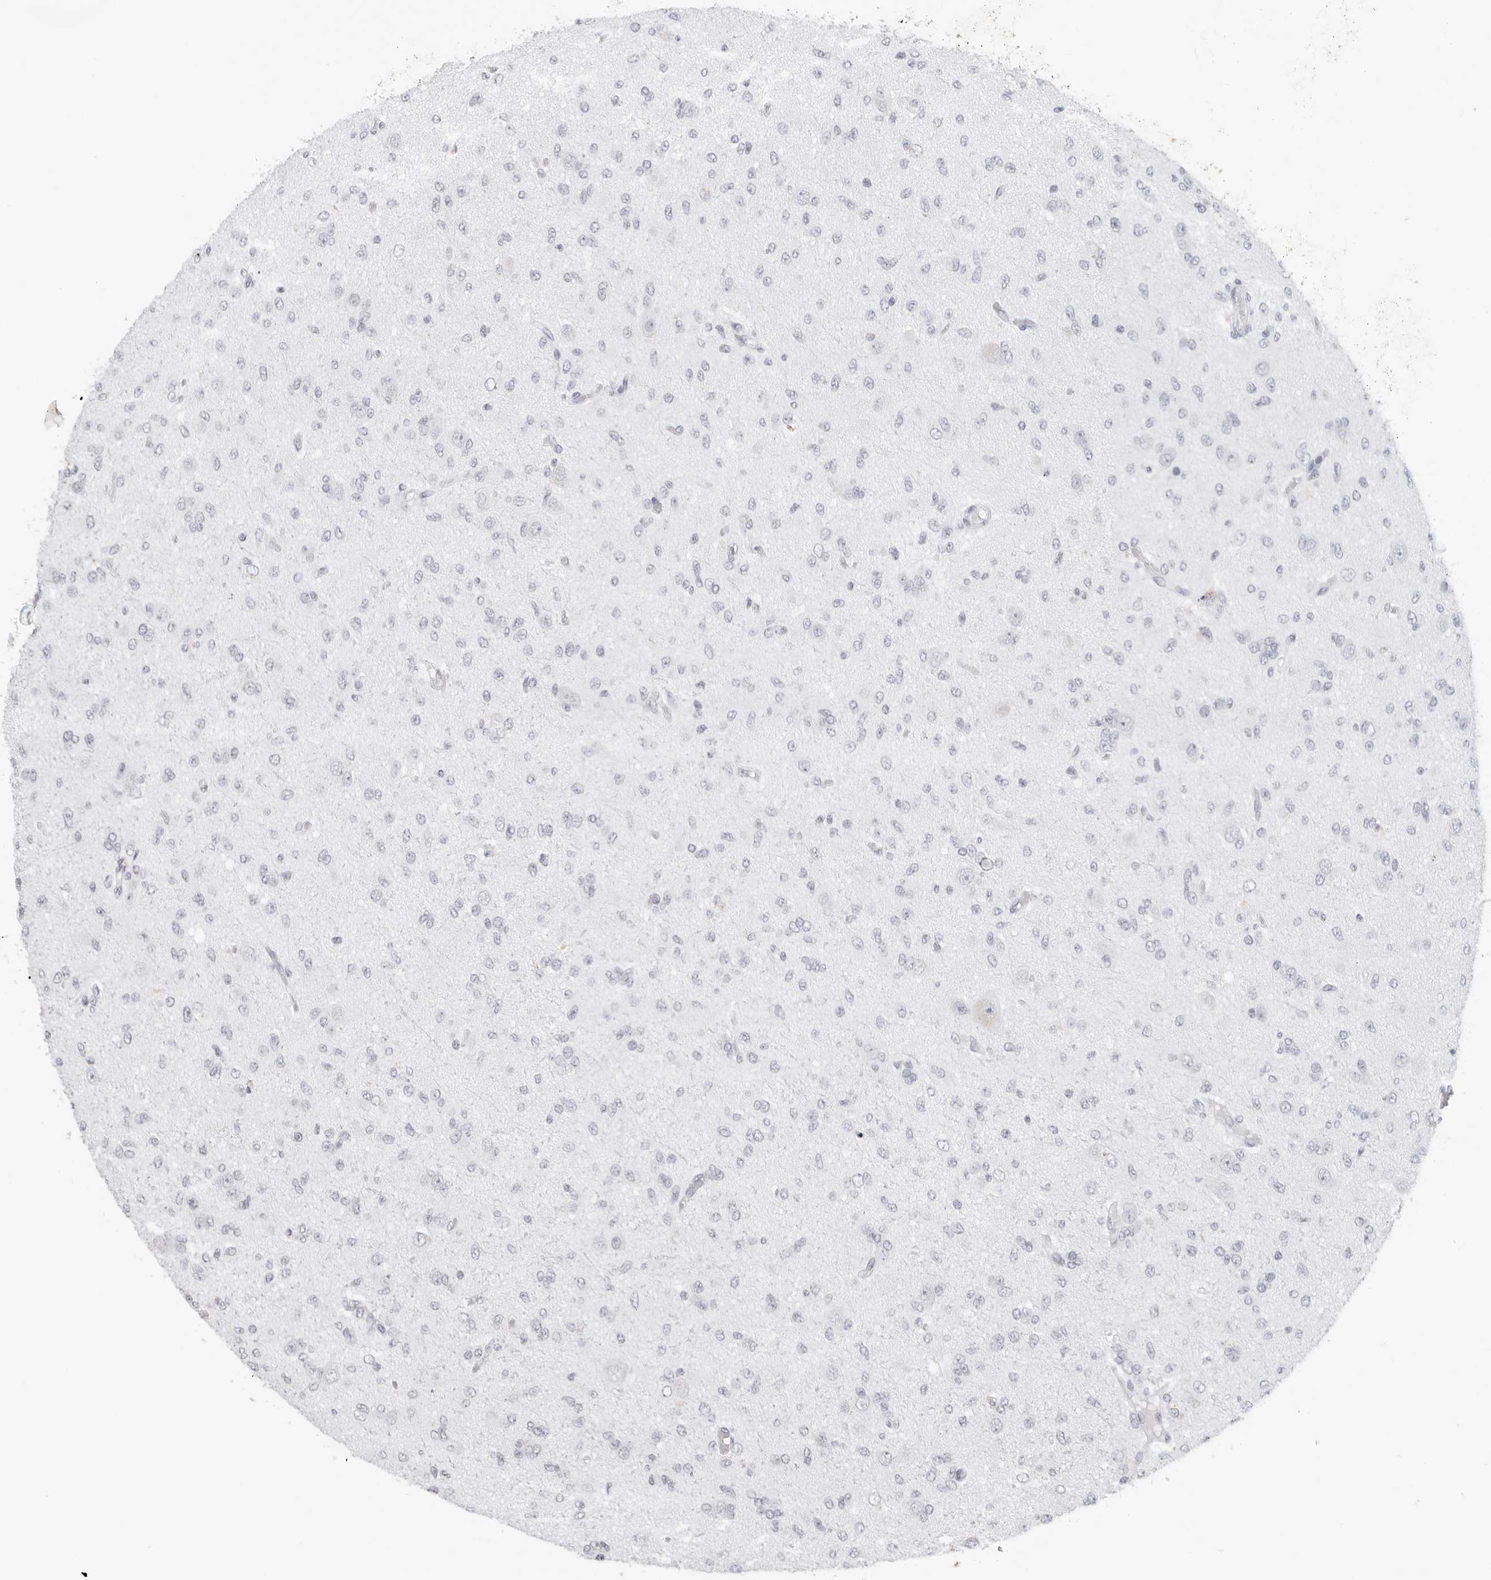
{"staining": {"intensity": "negative", "quantity": "none", "location": "none"}, "tissue": "glioma", "cell_type": "Tumor cells", "image_type": "cancer", "snomed": [{"axis": "morphology", "description": "Glioma, malignant, High grade"}, {"axis": "topography", "description": "Brain"}], "caption": "Immunohistochemistry photomicrograph of neoplastic tissue: malignant glioma (high-grade) stained with DAB (3,3'-diaminobenzidine) exhibits no significant protein staining in tumor cells.", "gene": "FLG2", "patient": {"sex": "female", "age": 59}}